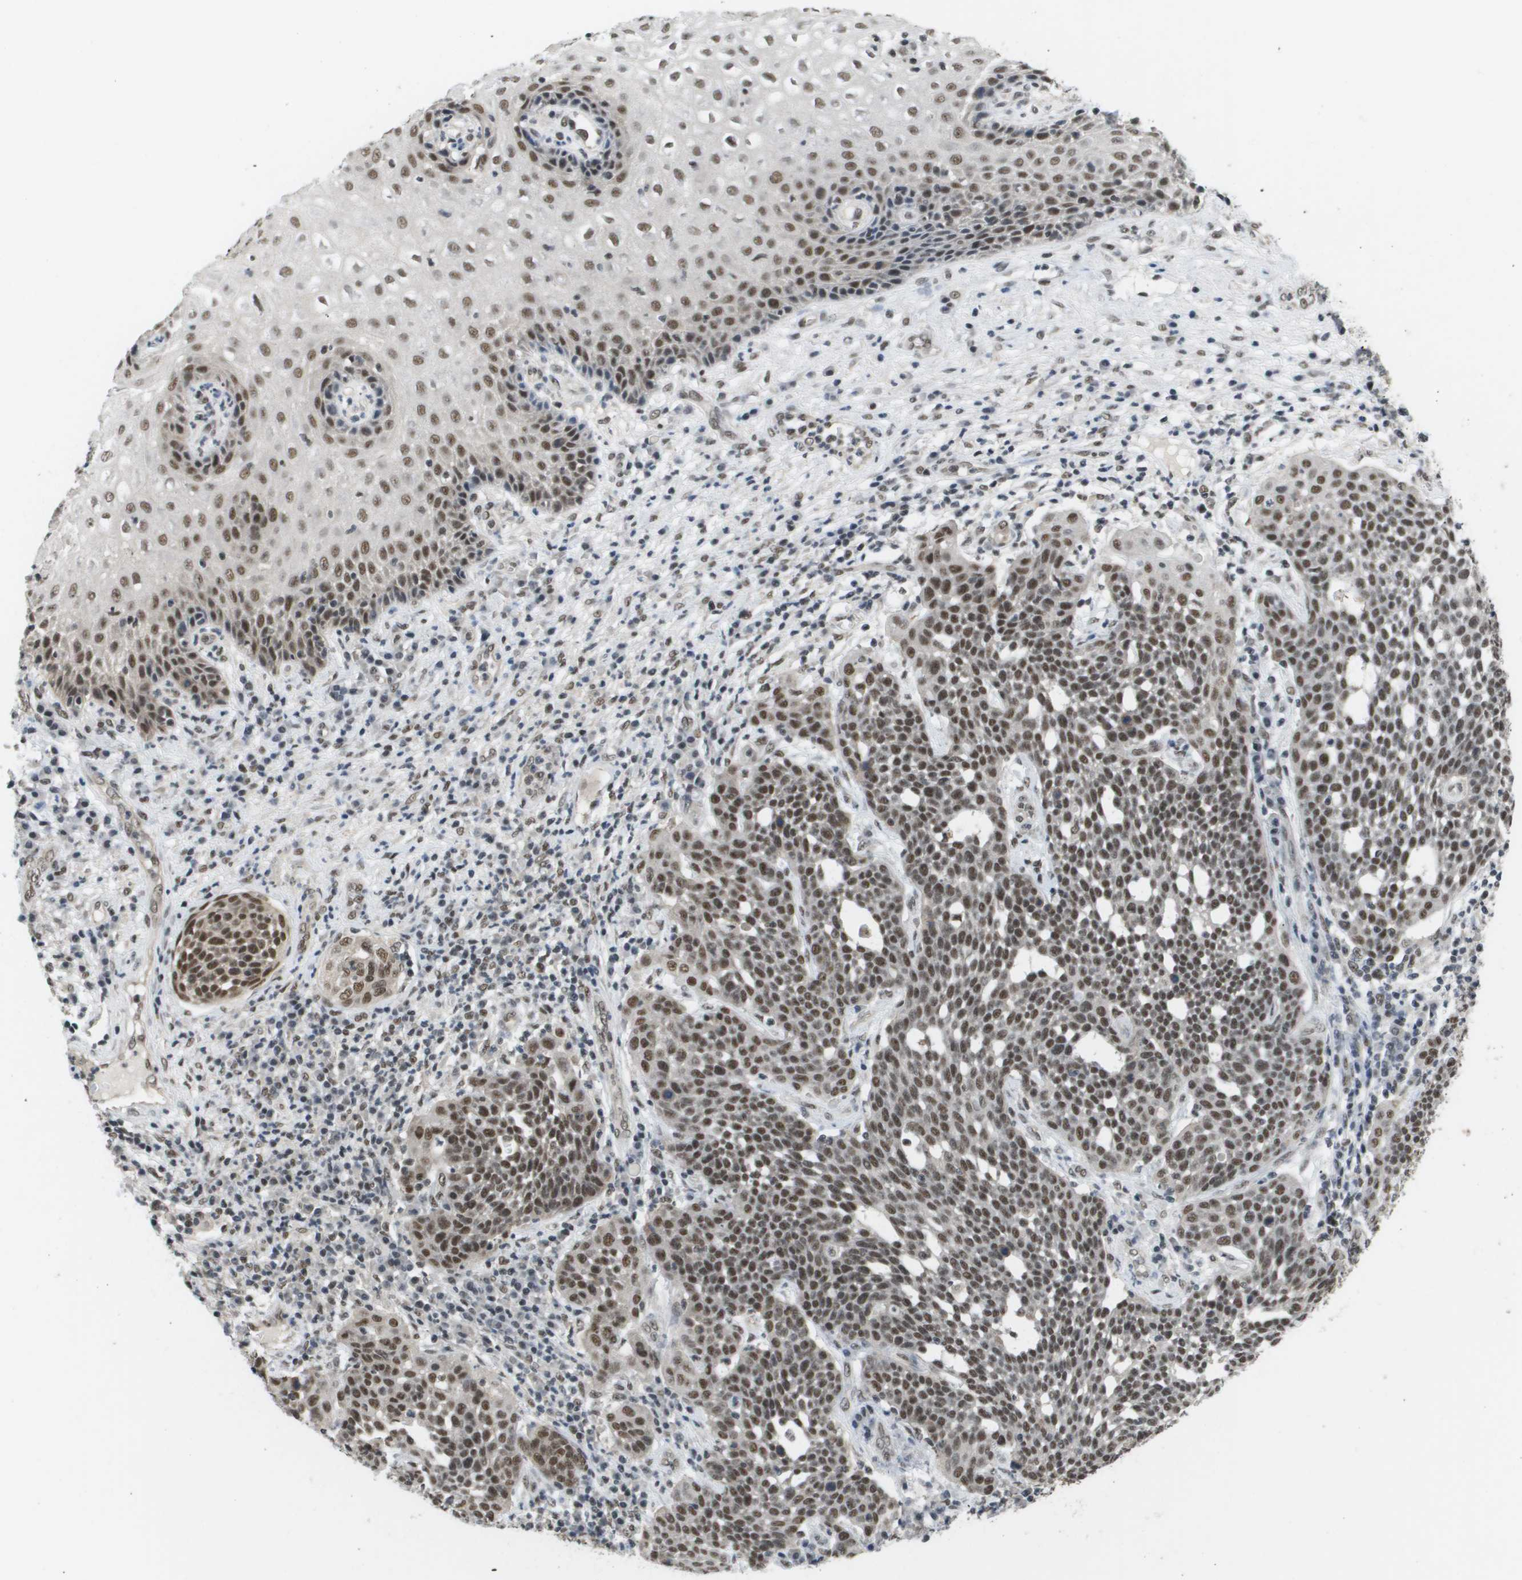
{"staining": {"intensity": "moderate", "quantity": ">75%", "location": "nuclear"}, "tissue": "cervical cancer", "cell_type": "Tumor cells", "image_type": "cancer", "snomed": [{"axis": "morphology", "description": "Squamous cell carcinoma, NOS"}, {"axis": "topography", "description": "Cervix"}], "caption": "Tumor cells show medium levels of moderate nuclear expression in approximately >75% of cells in human squamous cell carcinoma (cervical).", "gene": "ISY1", "patient": {"sex": "female", "age": 34}}